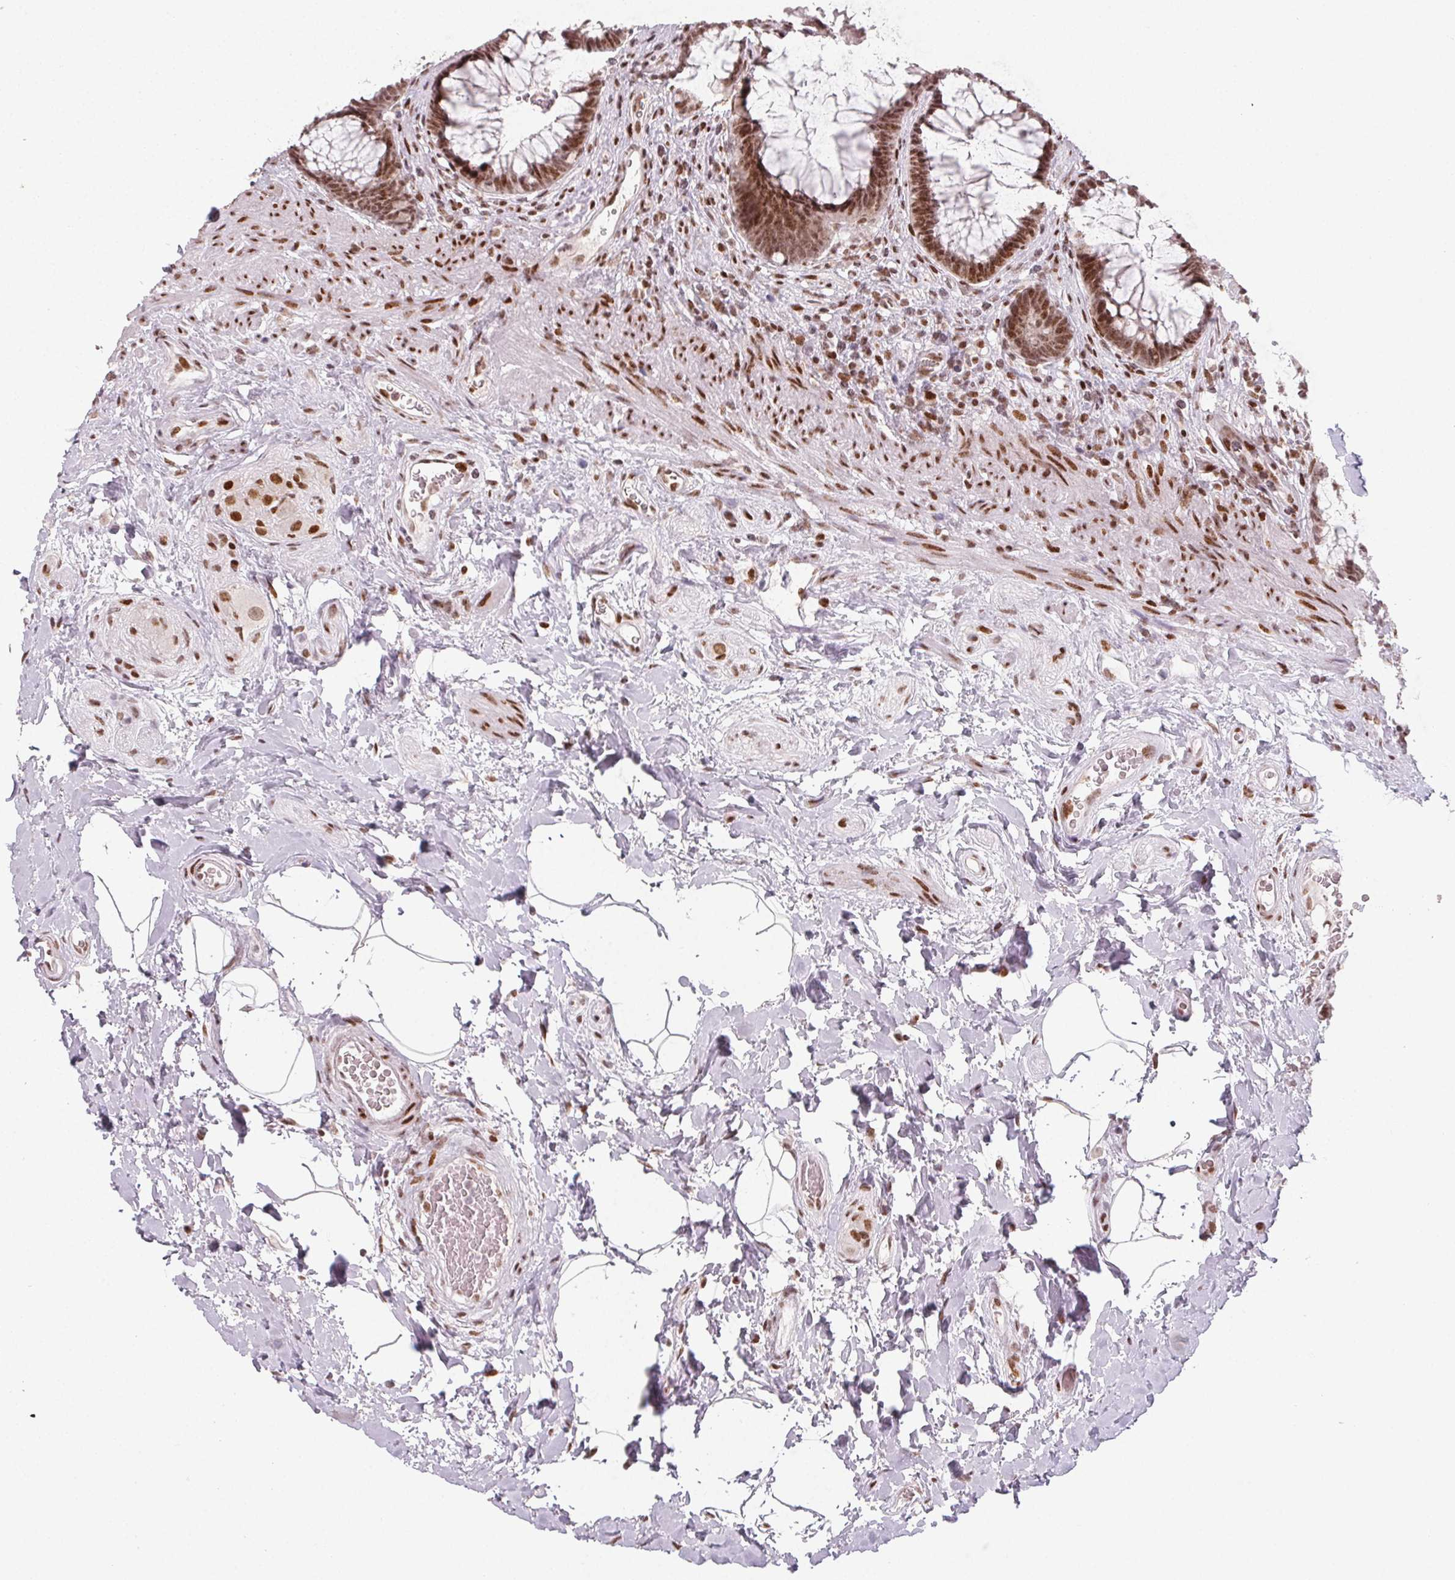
{"staining": {"intensity": "moderate", "quantity": ">75%", "location": "nuclear"}, "tissue": "rectum", "cell_type": "Glandular cells", "image_type": "normal", "snomed": [{"axis": "morphology", "description": "Normal tissue, NOS"}, {"axis": "topography", "description": "Smooth muscle"}, {"axis": "topography", "description": "Rectum"}], "caption": "Moderate nuclear expression for a protein is identified in about >75% of glandular cells of normal rectum using immunohistochemistry.", "gene": "KMT2A", "patient": {"sex": "male", "age": 53}}